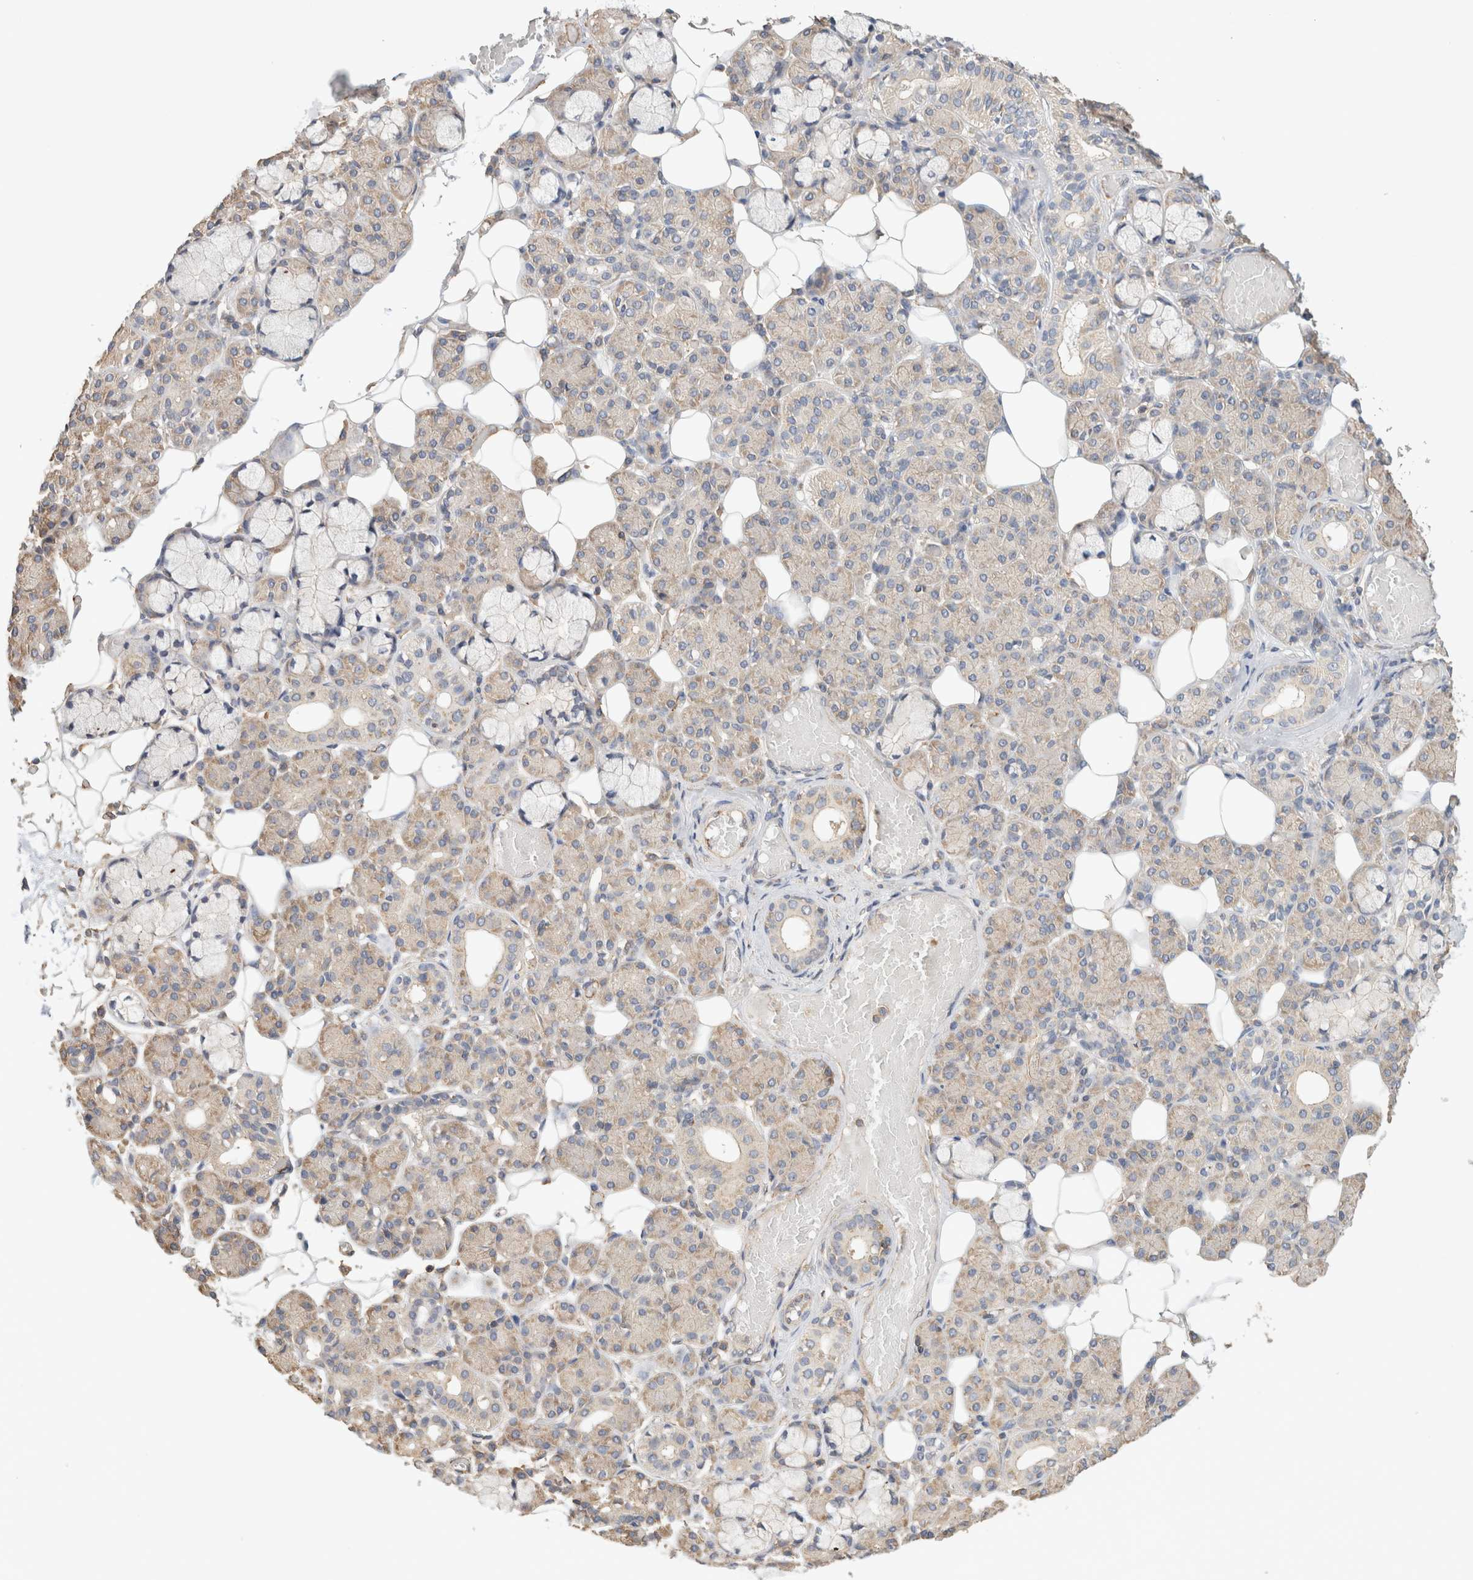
{"staining": {"intensity": "weak", "quantity": "<25%", "location": "cytoplasmic/membranous"}, "tissue": "salivary gland", "cell_type": "Glandular cells", "image_type": "normal", "snomed": [{"axis": "morphology", "description": "Normal tissue, NOS"}, {"axis": "topography", "description": "Salivary gland"}], "caption": "Glandular cells are negative for protein expression in normal human salivary gland.", "gene": "CFAP418", "patient": {"sex": "male", "age": 63}}